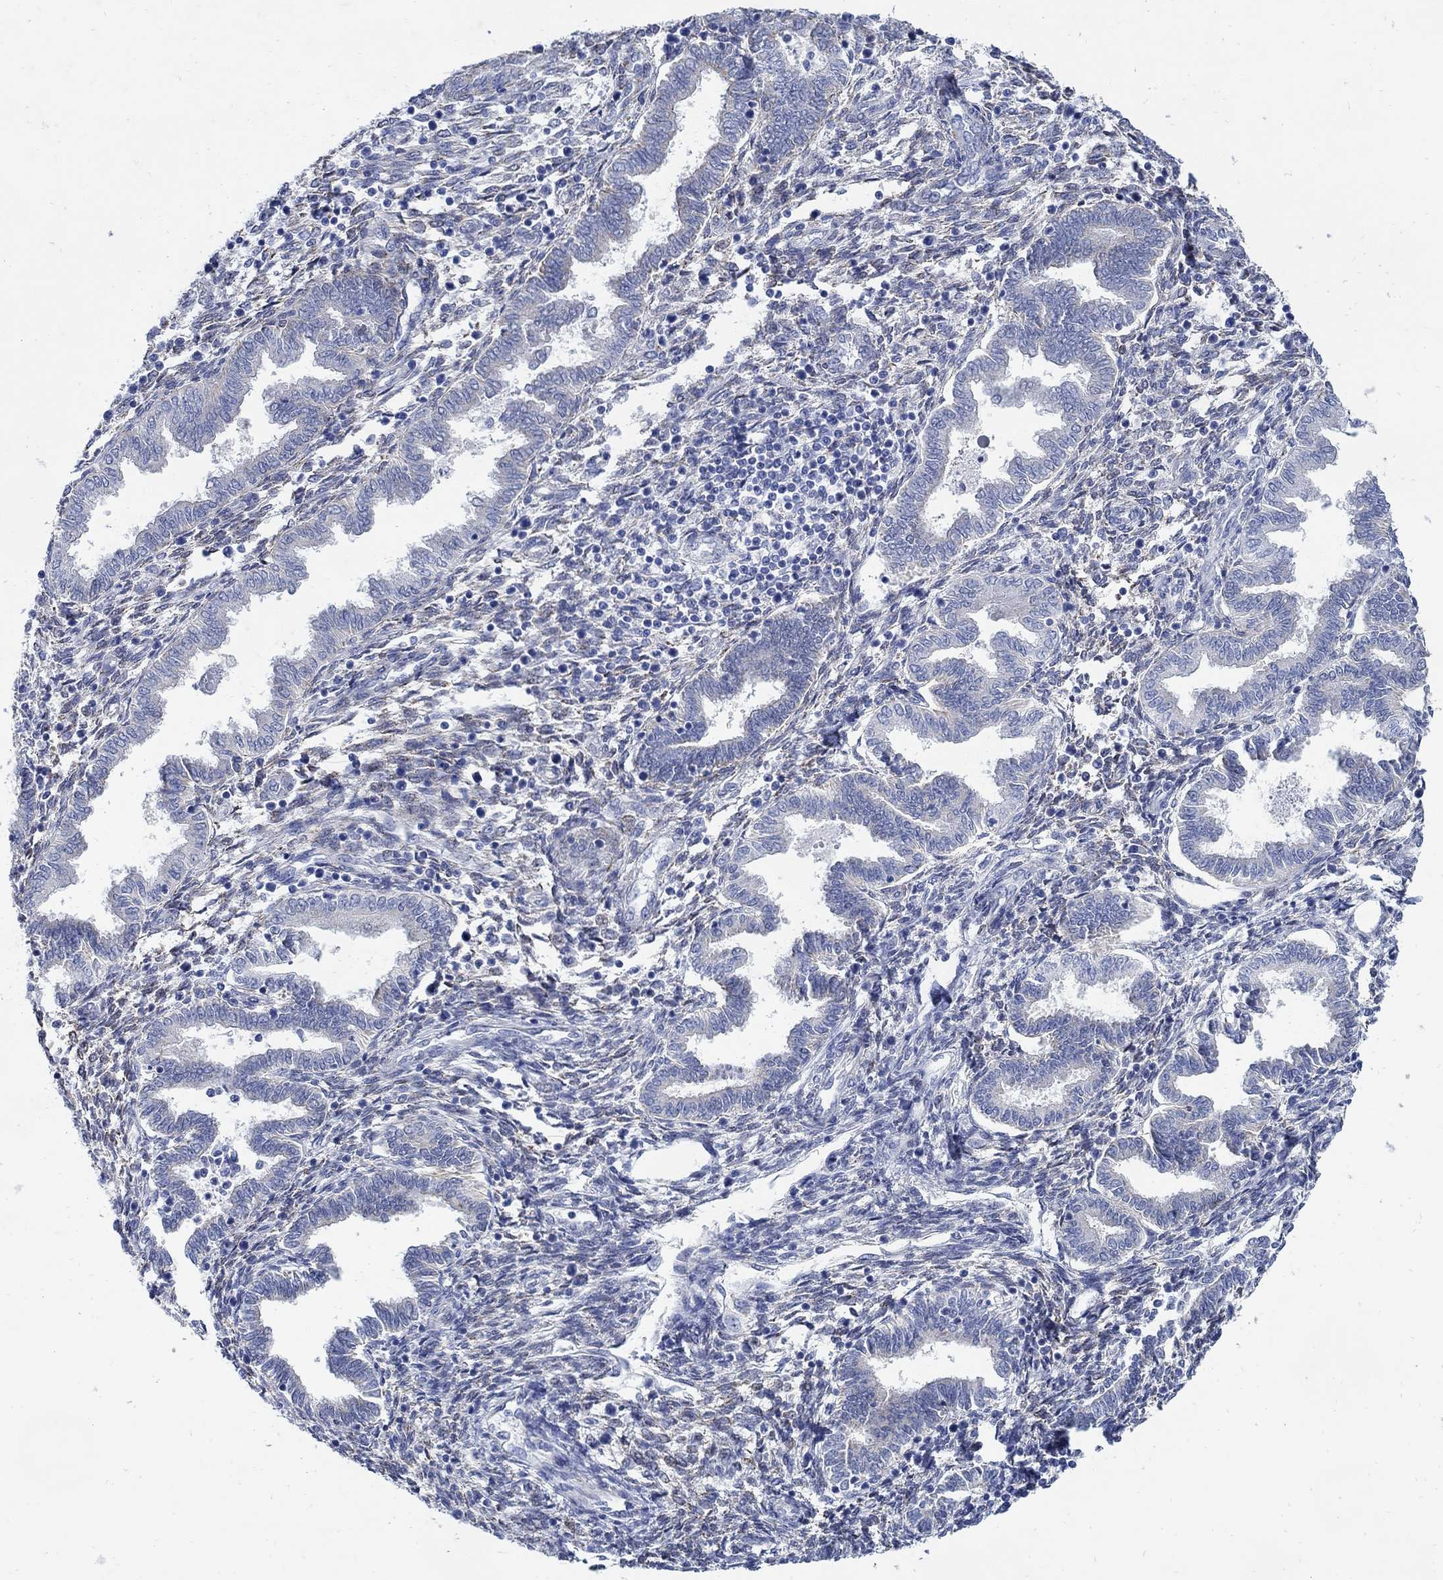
{"staining": {"intensity": "negative", "quantity": "none", "location": "none"}, "tissue": "endometrium", "cell_type": "Cells in endometrial stroma", "image_type": "normal", "snomed": [{"axis": "morphology", "description": "Normal tissue, NOS"}, {"axis": "topography", "description": "Endometrium"}], "caption": "Endometrium was stained to show a protein in brown. There is no significant positivity in cells in endometrial stroma. Brightfield microscopy of immunohistochemistry (IHC) stained with DAB (3,3'-diaminobenzidine) (brown) and hematoxylin (blue), captured at high magnification.", "gene": "ZDHHC14", "patient": {"sex": "female", "age": 42}}